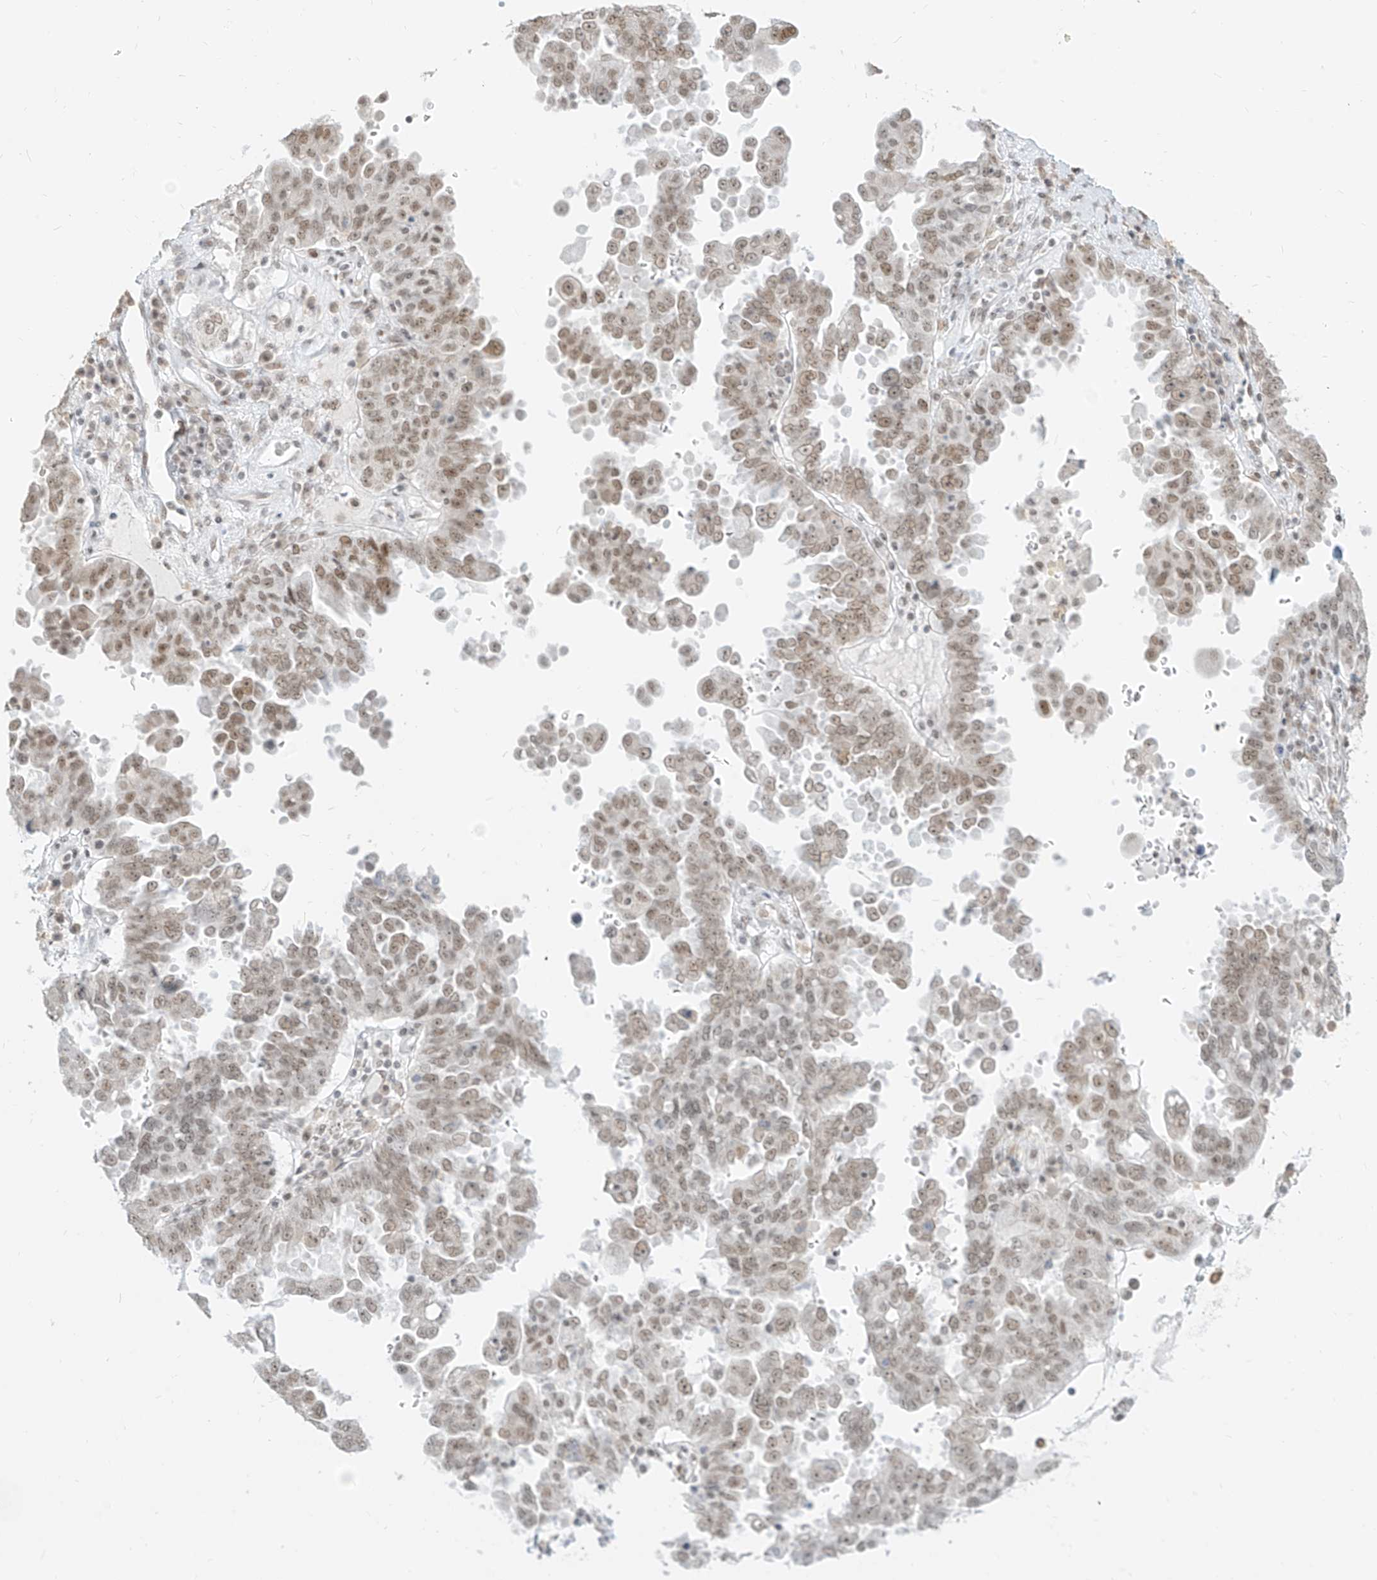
{"staining": {"intensity": "moderate", "quantity": "25%-75%", "location": "nuclear"}, "tissue": "ovarian cancer", "cell_type": "Tumor cells", "image_type": "cancer", "snomed": [{"axis": "morphology", "description": "Carcinoma, endometroid"}, {"axis": "topography", "description": "Ovary"}], "caption": "Human ovarian cancer stained with a protein marker reveals moderate staining in tumor cells.", "gene": "SUPT5H", "patient": {"sex": "female", "age": 62}}